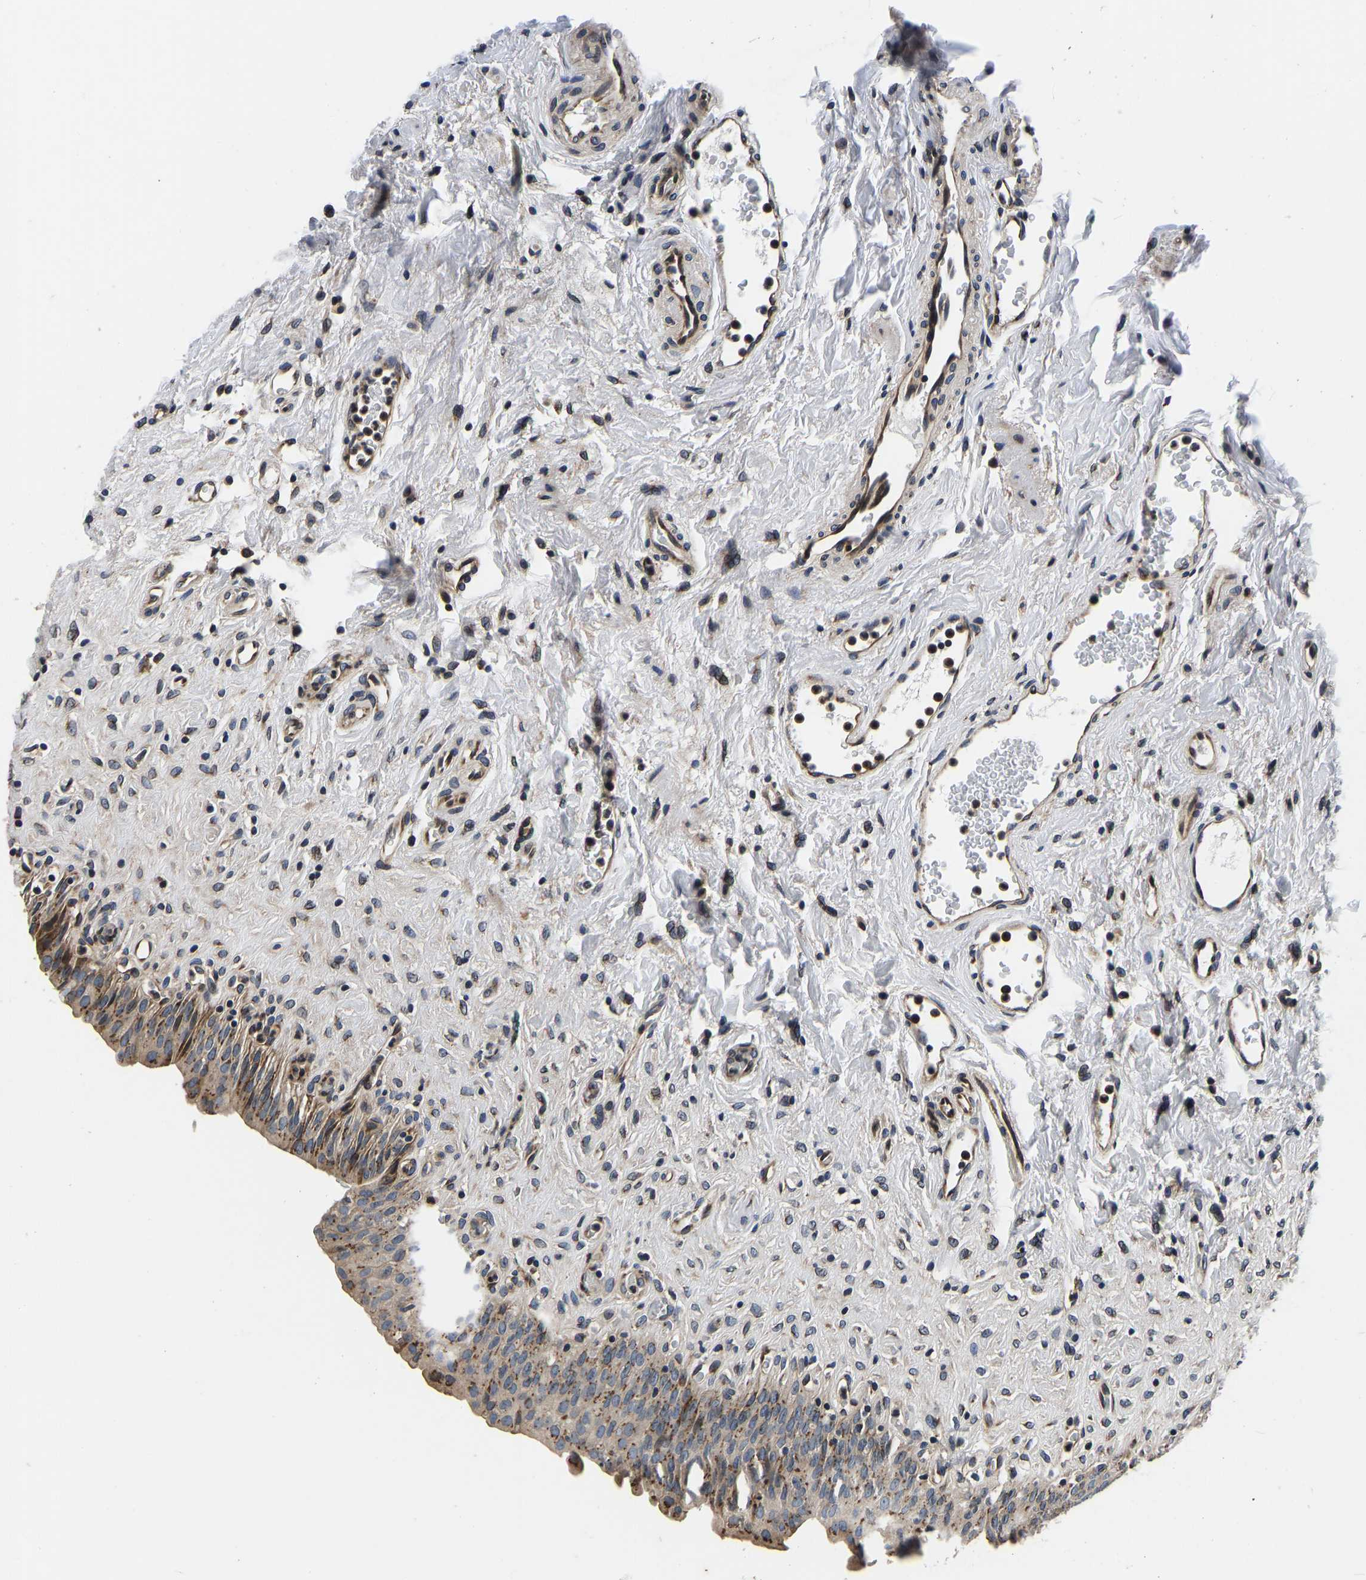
{"staining": {"intensity": "moderate", "quantity": ">75%", "location": "cytoplasmic/membranous"}, "tissue": "urinary bladder", "cell_type": "Urothelial cells", "image_type": "normal", "snomed": [{"axis": "morphology", "description": "Urothelial carcinoma, High grade"}, {"axis": "topography", "description": "Urinary bladder"}], "caption": "Moderate cytoplasmic/membranous protein expression is seen in approximately >75% of urothelial cells in urinary bladder.", "gene": "RABAC1", "patient": {"sex": "male", "age": 46}}